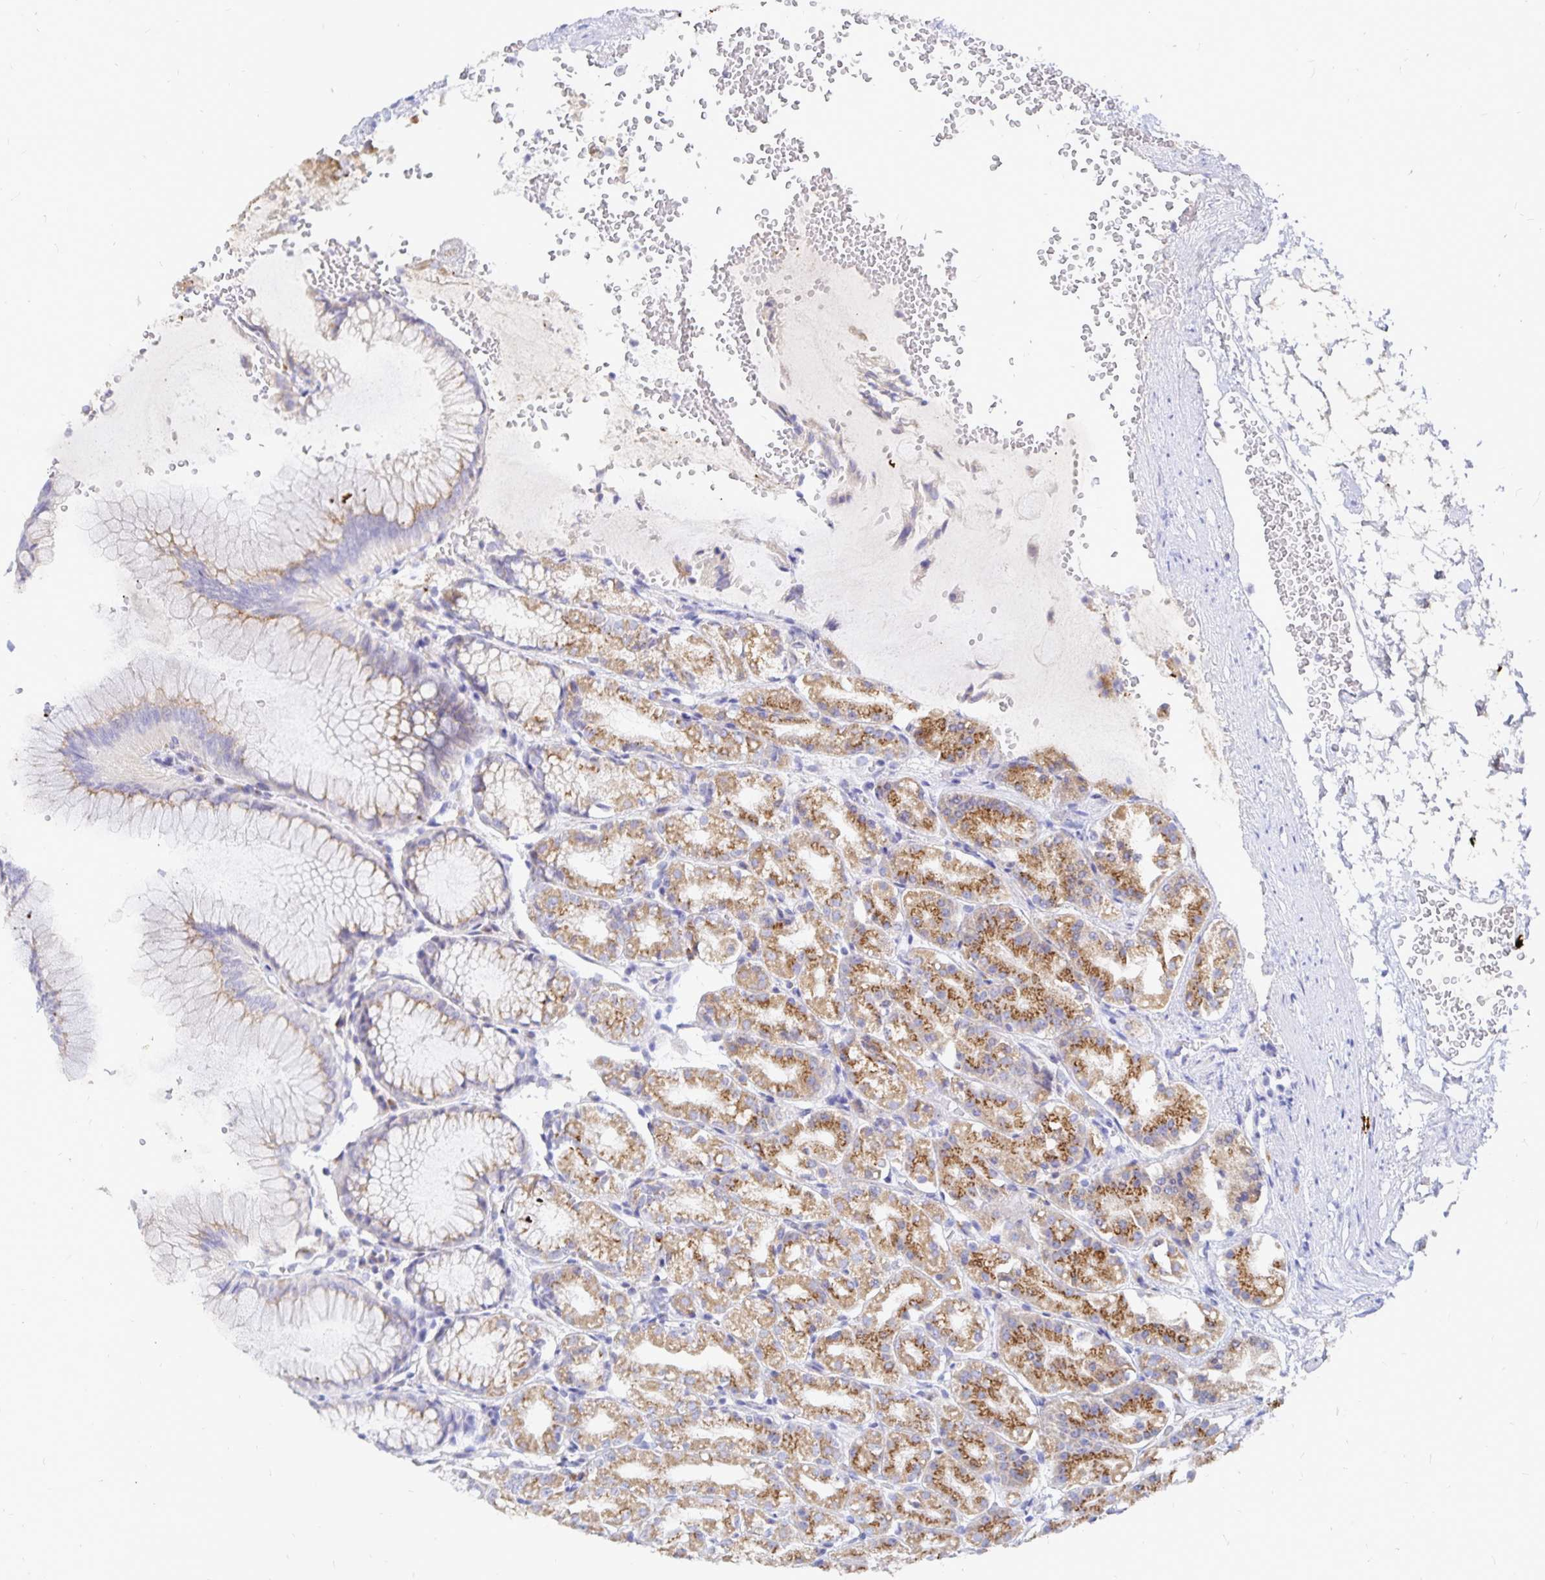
{"staining": {"intensity": "moderate", "quantity": ">75%", "location": "cytoplasmic/membranous"}, "tissue": "stomach", "cell_type": "Glandular cells", "image_type": "normal", "snomed": [{"axis": "morphology", "description": "Normal tissue, NOS"}, {"axis": "topography", "description": "Stomach"}], "caption": "Stomach stained with immunohistochemistry (IHC) demonstrates moderate cytoplasmic/membranous positivity in approximately >75% of glandular cells.", "gene": "PKHD1", "patient": {"sex": "female", "age": 57}}